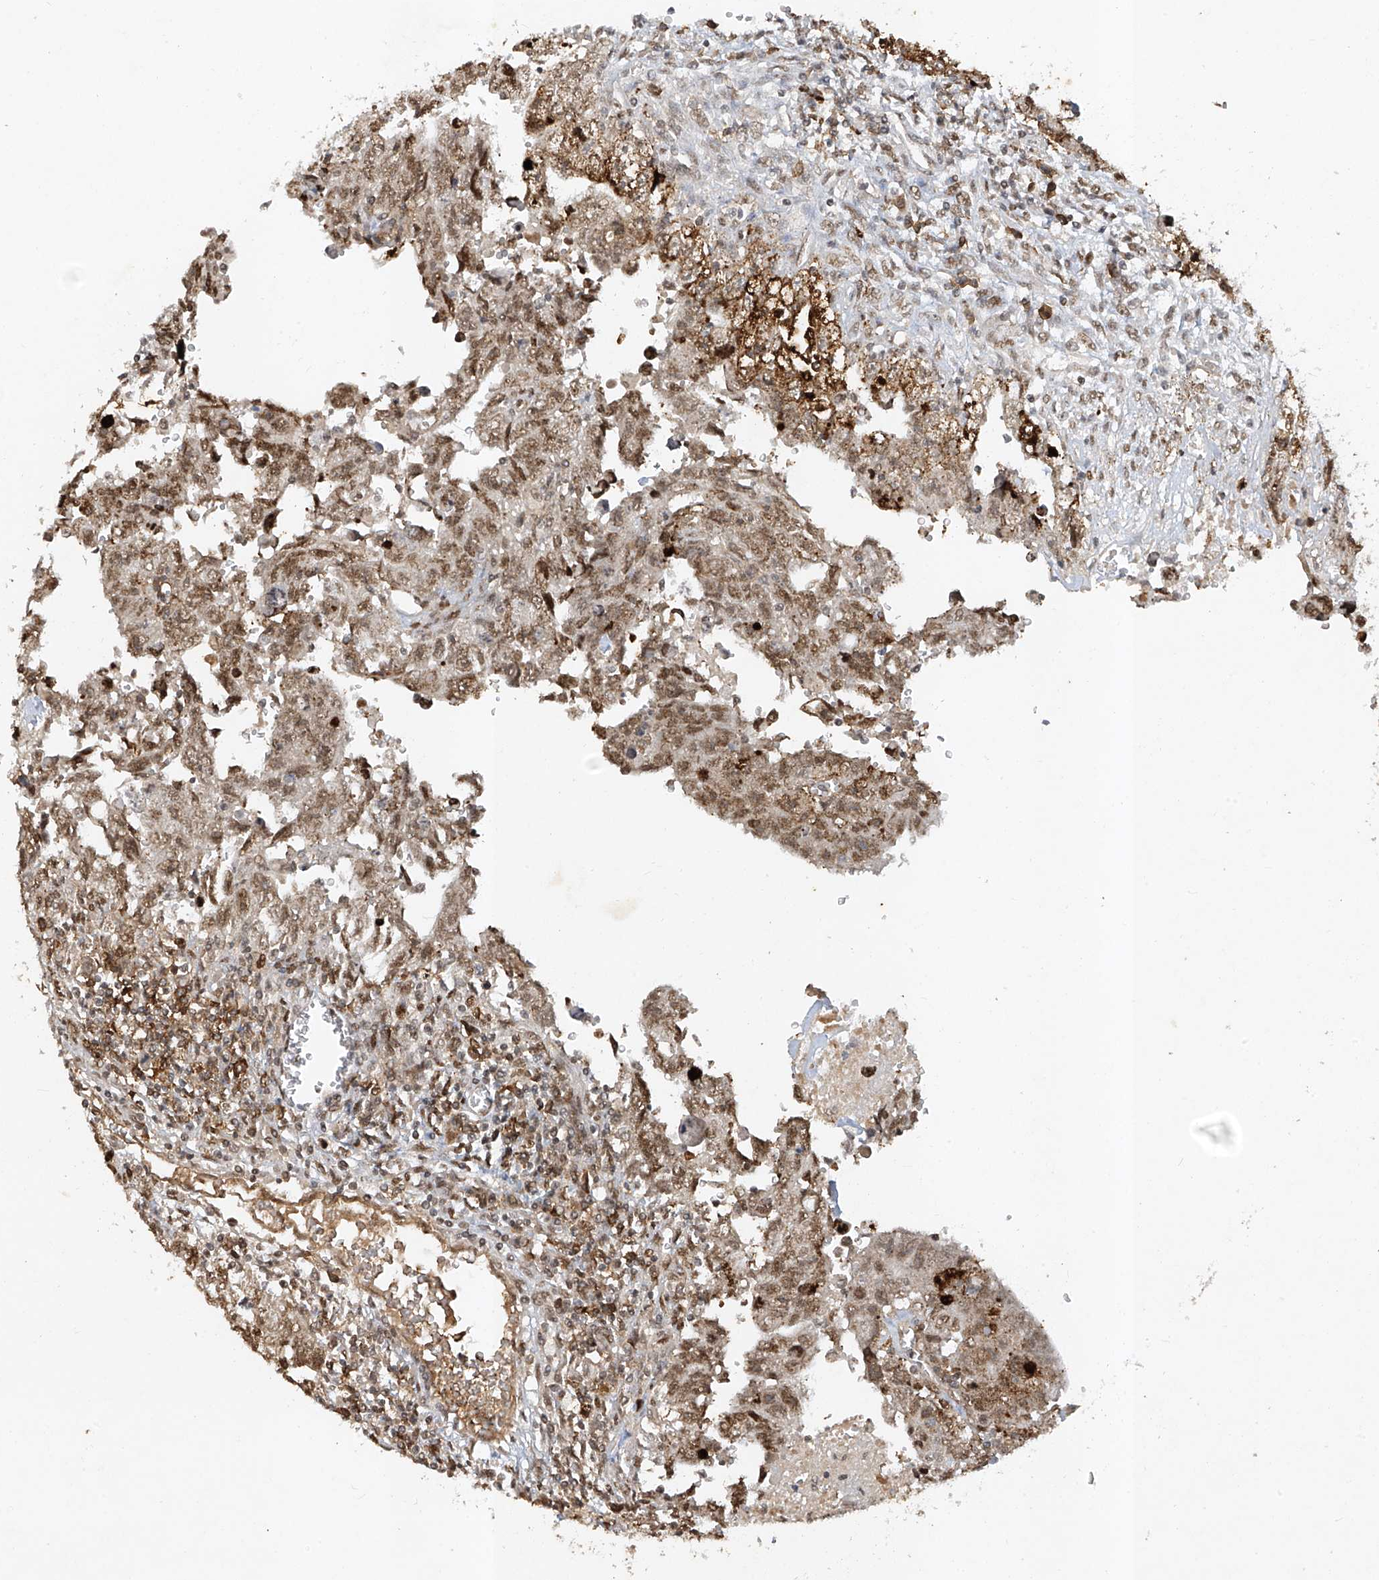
{"staining": {"intensity": "moderate", "quantity": ">75%", "location": "nuclear"}, "tissue": "testis cancer", "cell_type": "Tumor cells", "image_type": "cancer", "snomed": [{"axis": "morphology", "description": "Carcinoma, Embryonal, NOS"}, {"axis": "topography", "description": "Testis"}], "caption": "Immunohistochemical staining of testis cancer exhibits medium levels of moderate nuclear protein staining in about >75% of tumor cells.", "gene": "ATRIP", "patient": {"sex": "male", "age": 28}}